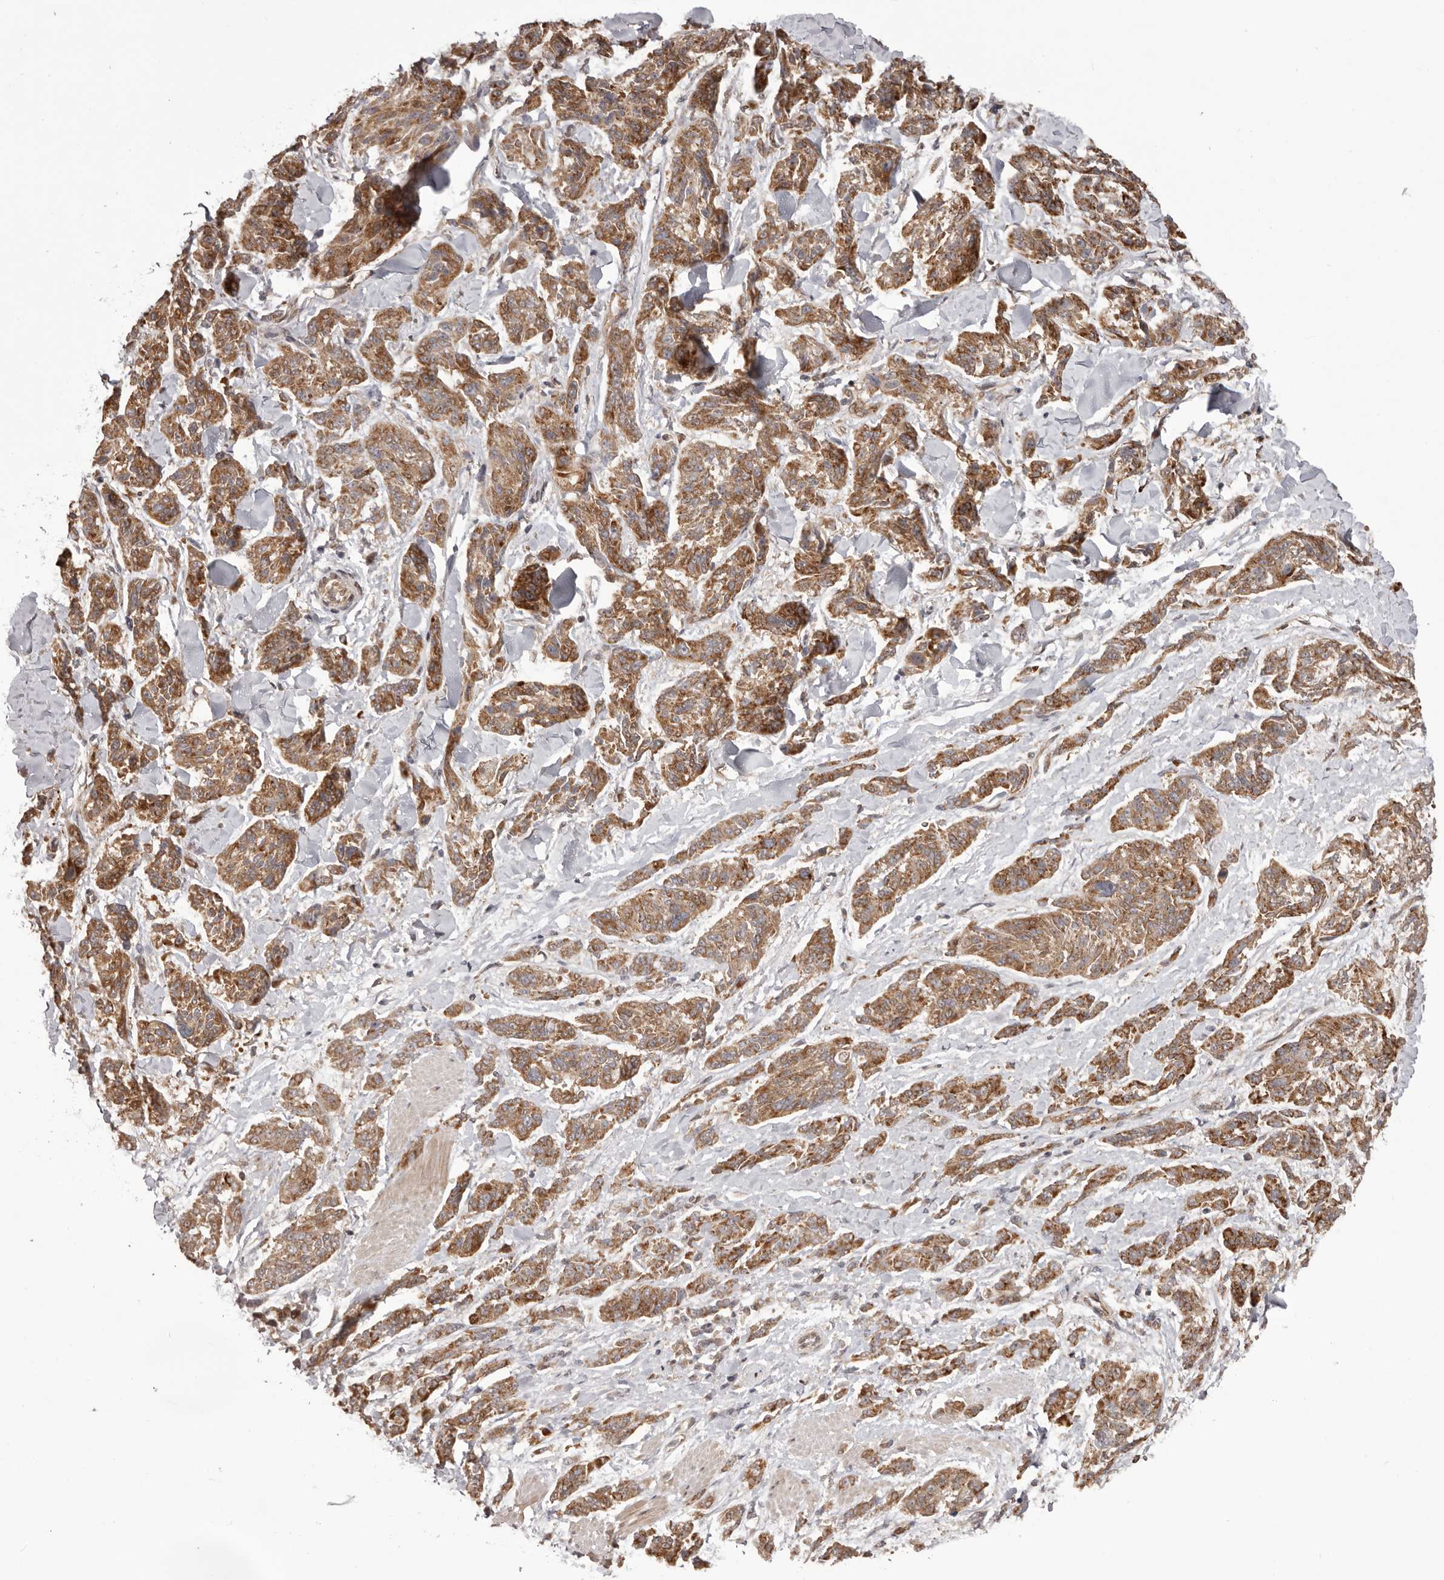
{"staining": {"intensity": "moderate", "quantity": ">75%", "location": "cytoplasmic/membranous"}, "tissue": "melanoma", "cell_type": "Tumor cells", "image_type": "cancer", "snomed": [{"axis": "morphology", "description": "Malignant melanoma, NOS"}, {"axis": "topography", "description": "Skin"}], "caption": "Melanoma stained with immunohistochemistry (IHC) displays moderate cytoplasmic/membranous staining in about >75% of tumor cells.", "gene": "GFOD1", "patient": {"sex": "male", "age": 53}}